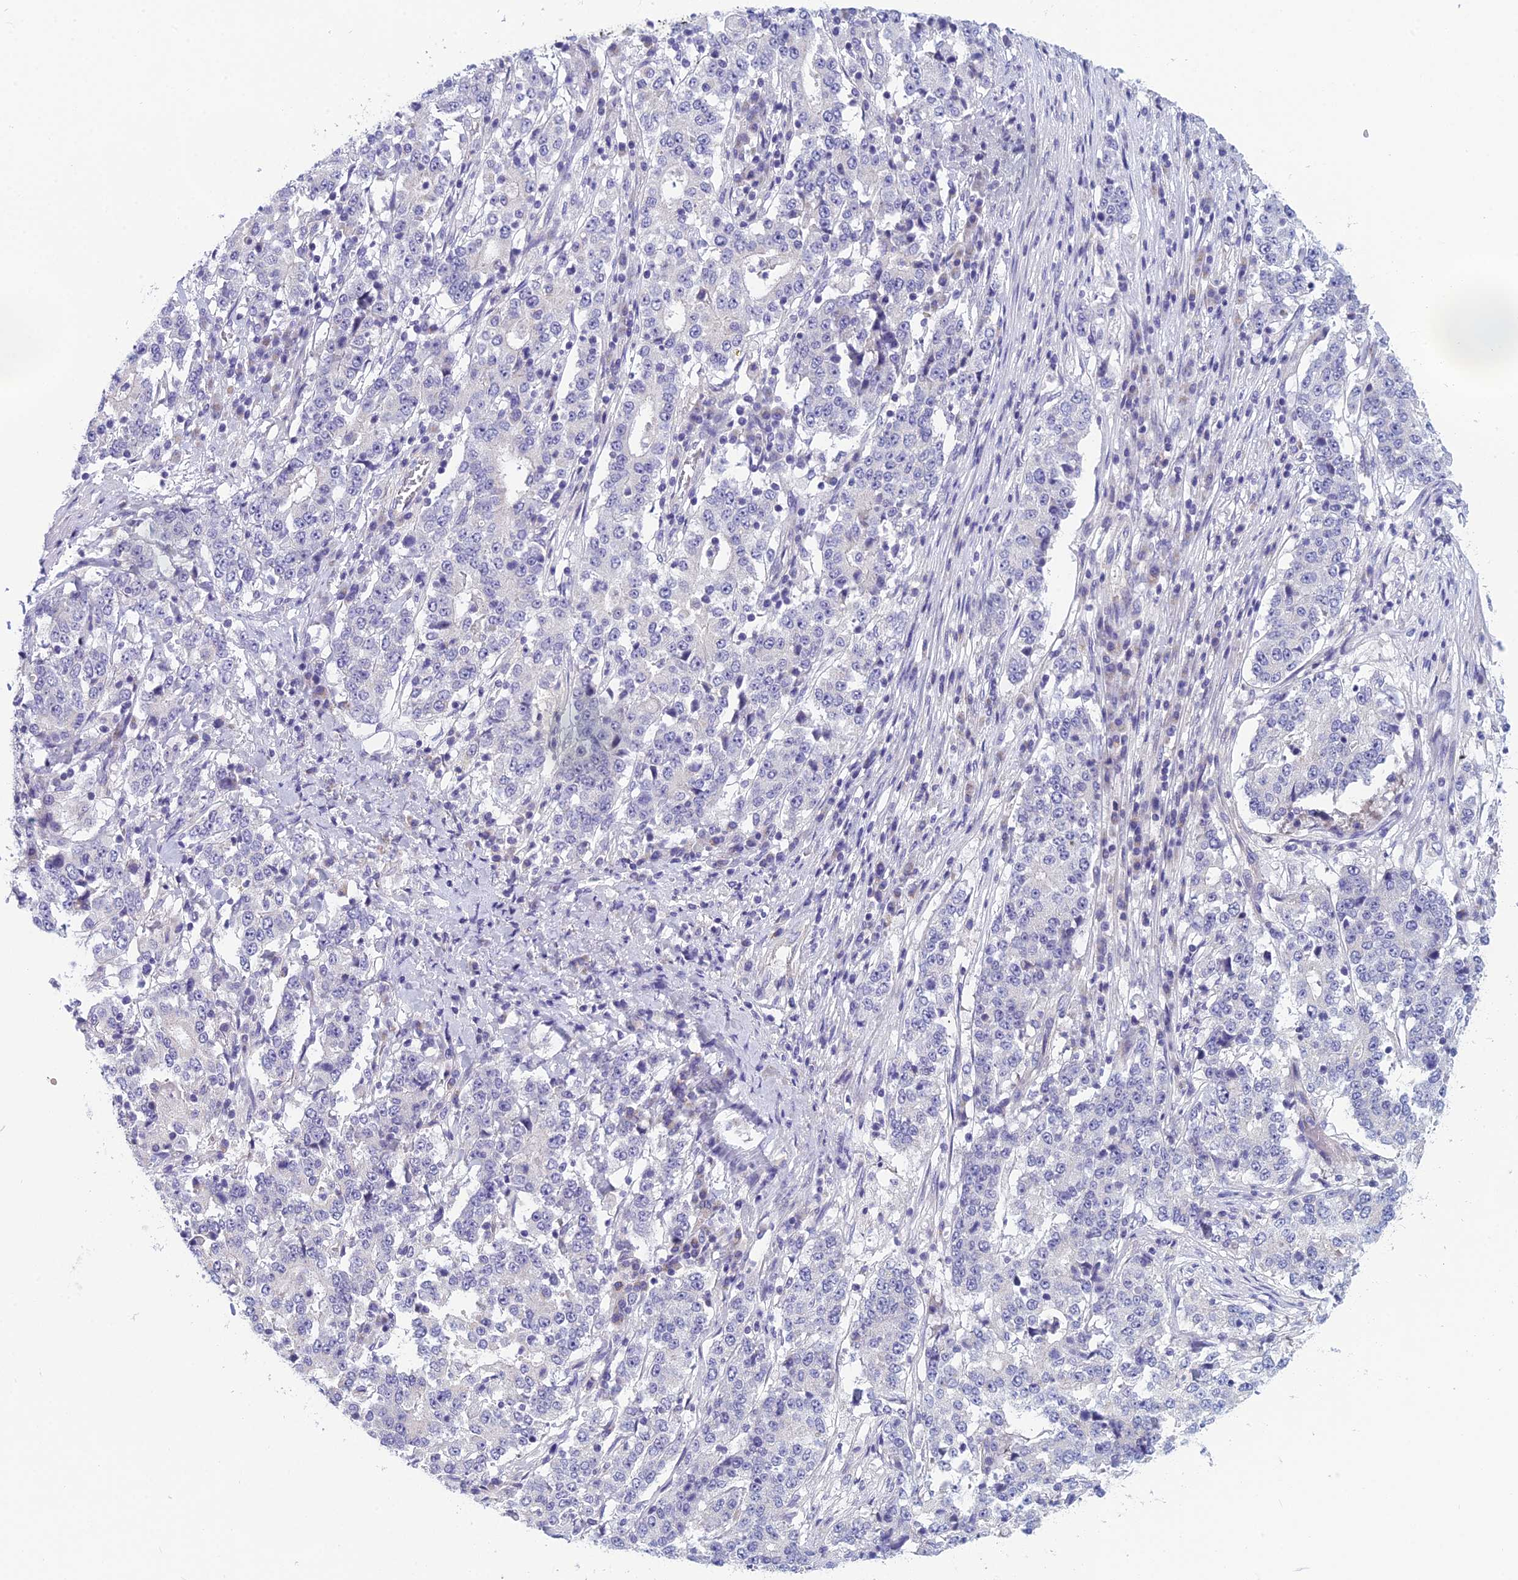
{"staining": {"intensity": "negative", "quantity": "none", "location": "none"}, "tissue": "stomach cancer", "cell_type": "Tumor cells", "image_type": "cancer", "snomed": [{"axis": "morphology", "description": "Adenocarcinoma, NOS"}, {"axis": "topography", "description": "Stomach"}], "caption": "Stomach cancer (adenocarcinoma) stained for a protein using IHC demonstrates no staining tumor cells.", "gene": "RBM41", "patient": {"sex": "male", "age": 59}}